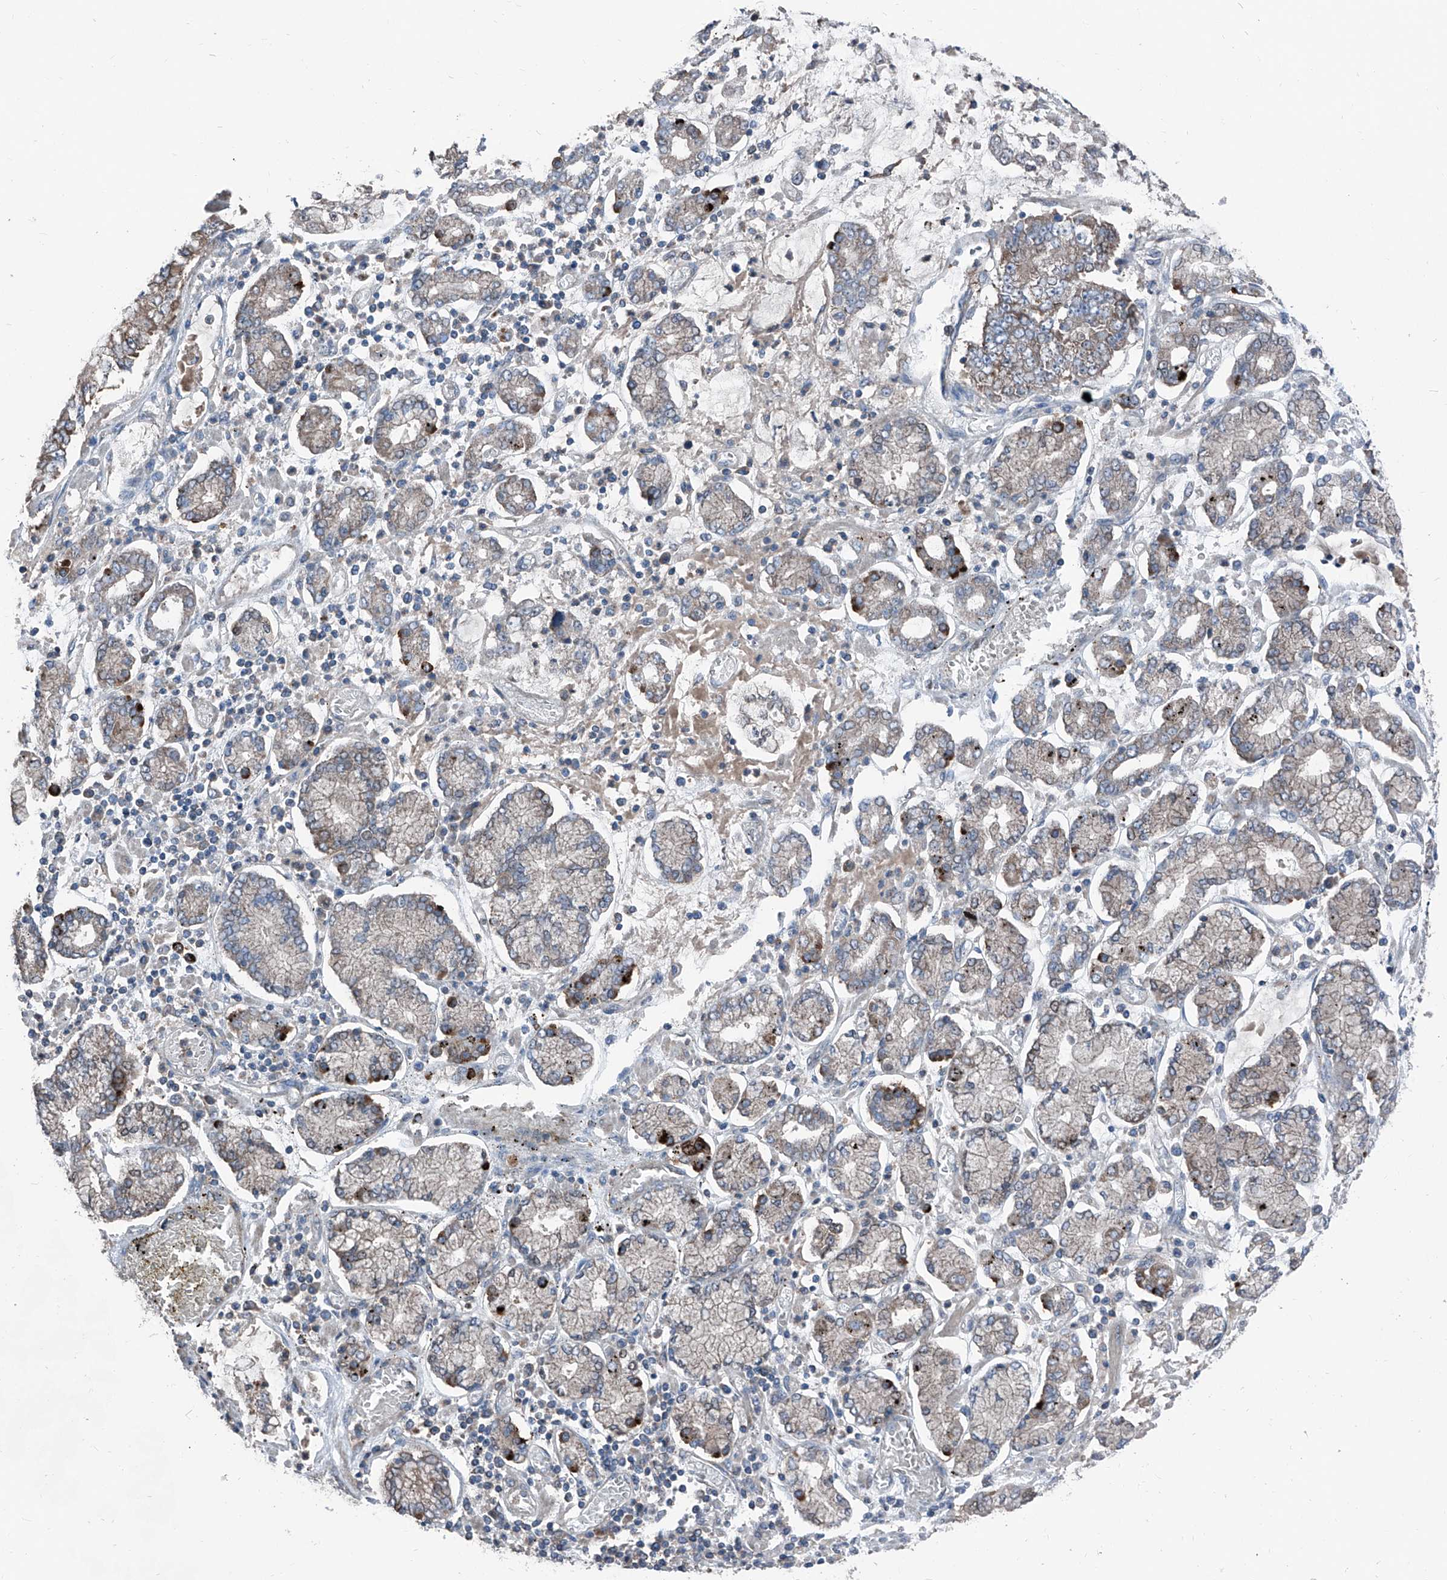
{"staining": {"intensity": "weak", "quantity": "<25%", "location": "cytoplasmic/membranous"}, "tissue": "stomach cancer", "cell_type": "Tumor cells", "image_type": "cancer", "snomed": [{"axis": "morphology", "description": "Adenocarcinoma, NOS"}, {"axis": "topography", "description": "Stomach"}], "caption": "IHC photomicrograph of human adenocarcinoma (stomach) stained for a protein (brown), which displays no positivity in tumor cells.", "gene": "GPAT3", "patient": {"sex": "male", "age": 76}}